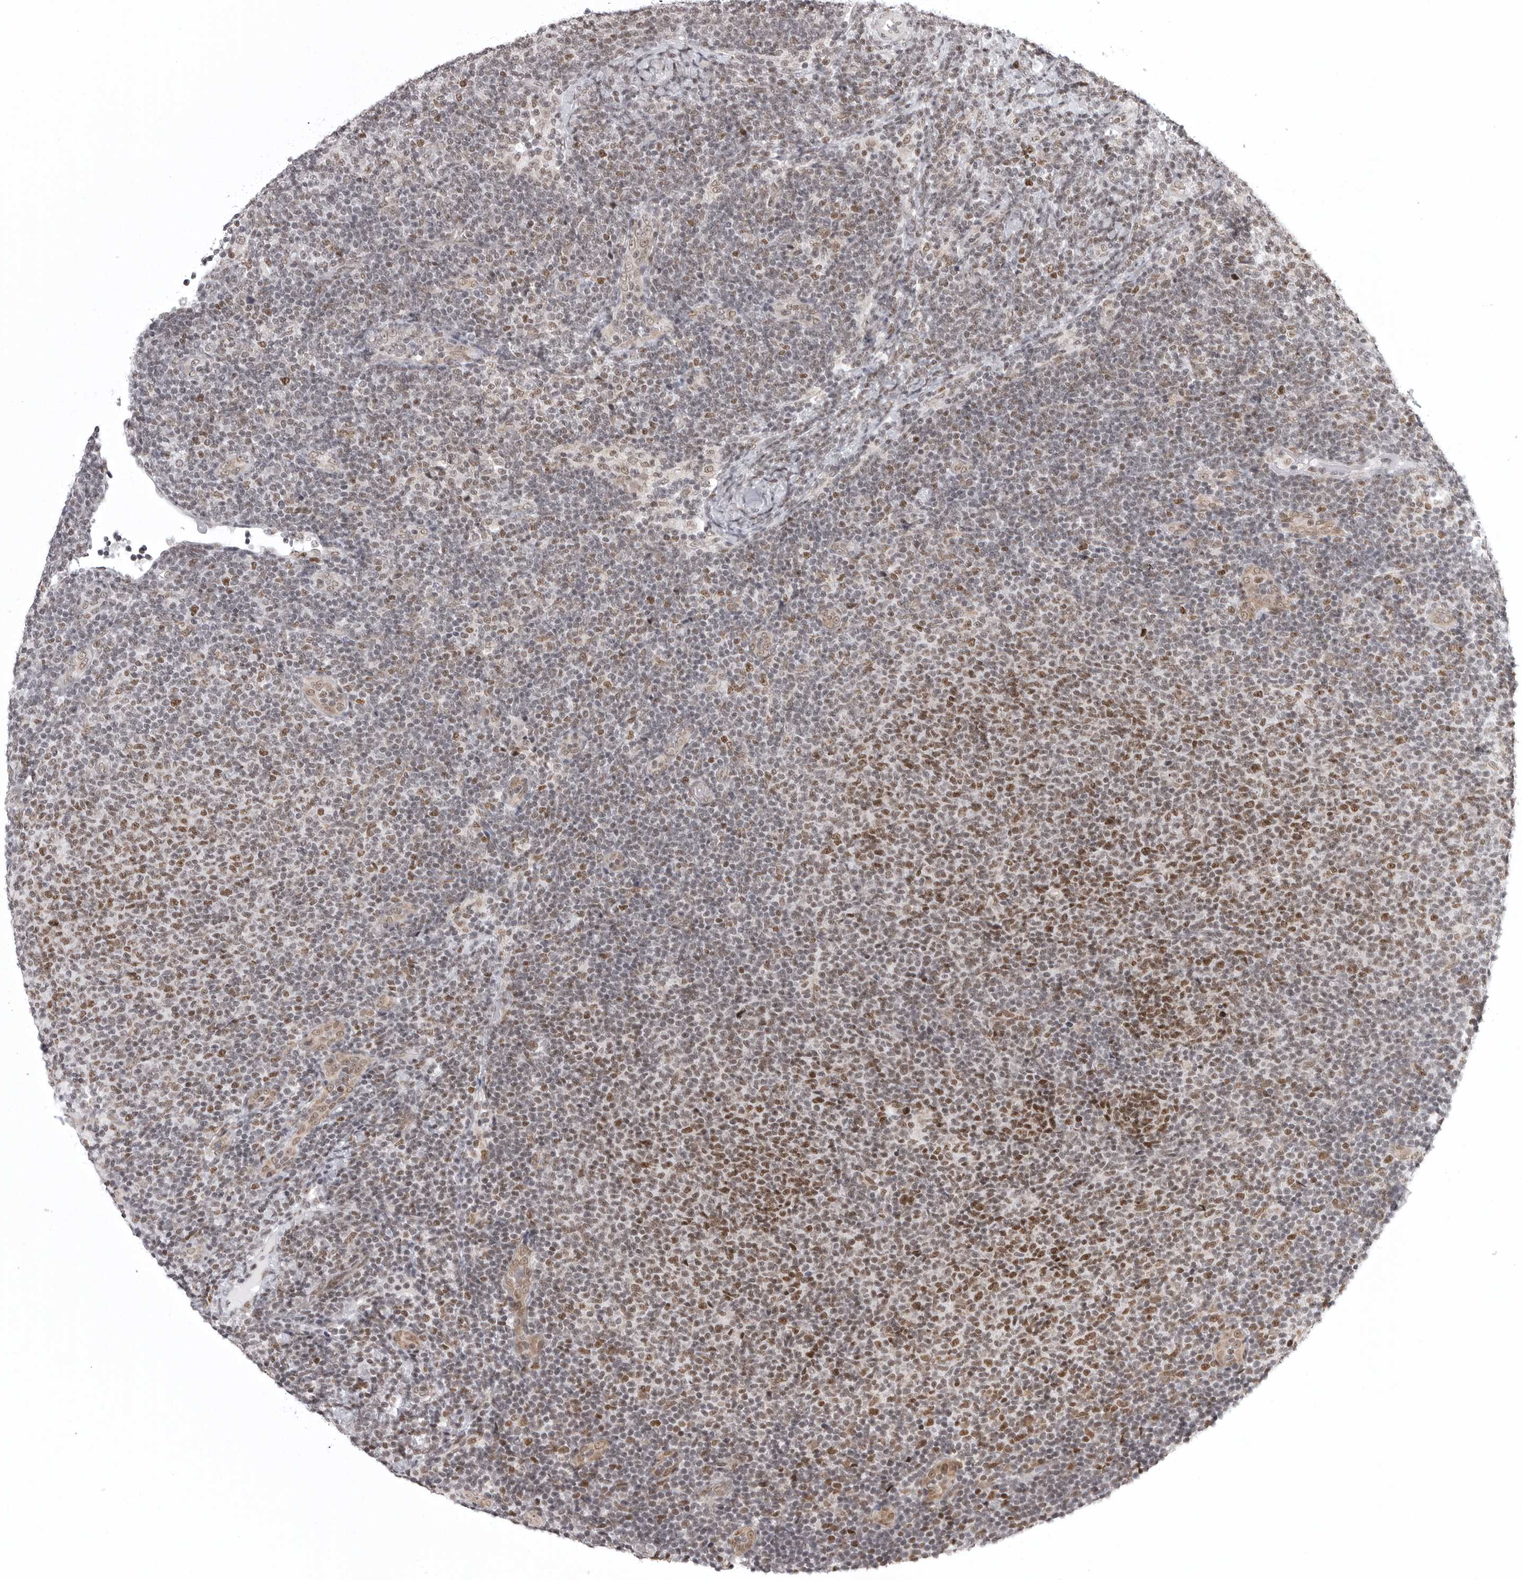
{"staining": {"intensity": "moderate", "quantity": "25%-75%", "location": "nuclear"}, "tissue": "lymphoma", "cell_type": "Tumor cells", "image_type": "cancer", "snomed": [{"axis": "morphology", "description": "Malignant lymphoma, non-Hodgkin's type, Low grade"}, {"axis": "topography", "description": "Lymph node"}], "caption": "Immunohistochemistry (IHC) of low-grade malignant lymphoma, non-Hodgkin's type reveals medium levels of moderate nuclear expression in approximately 25%-75% of tumor cells.", "gene": "PRDM10", "patient": {"sex": "male", "age": 66}}